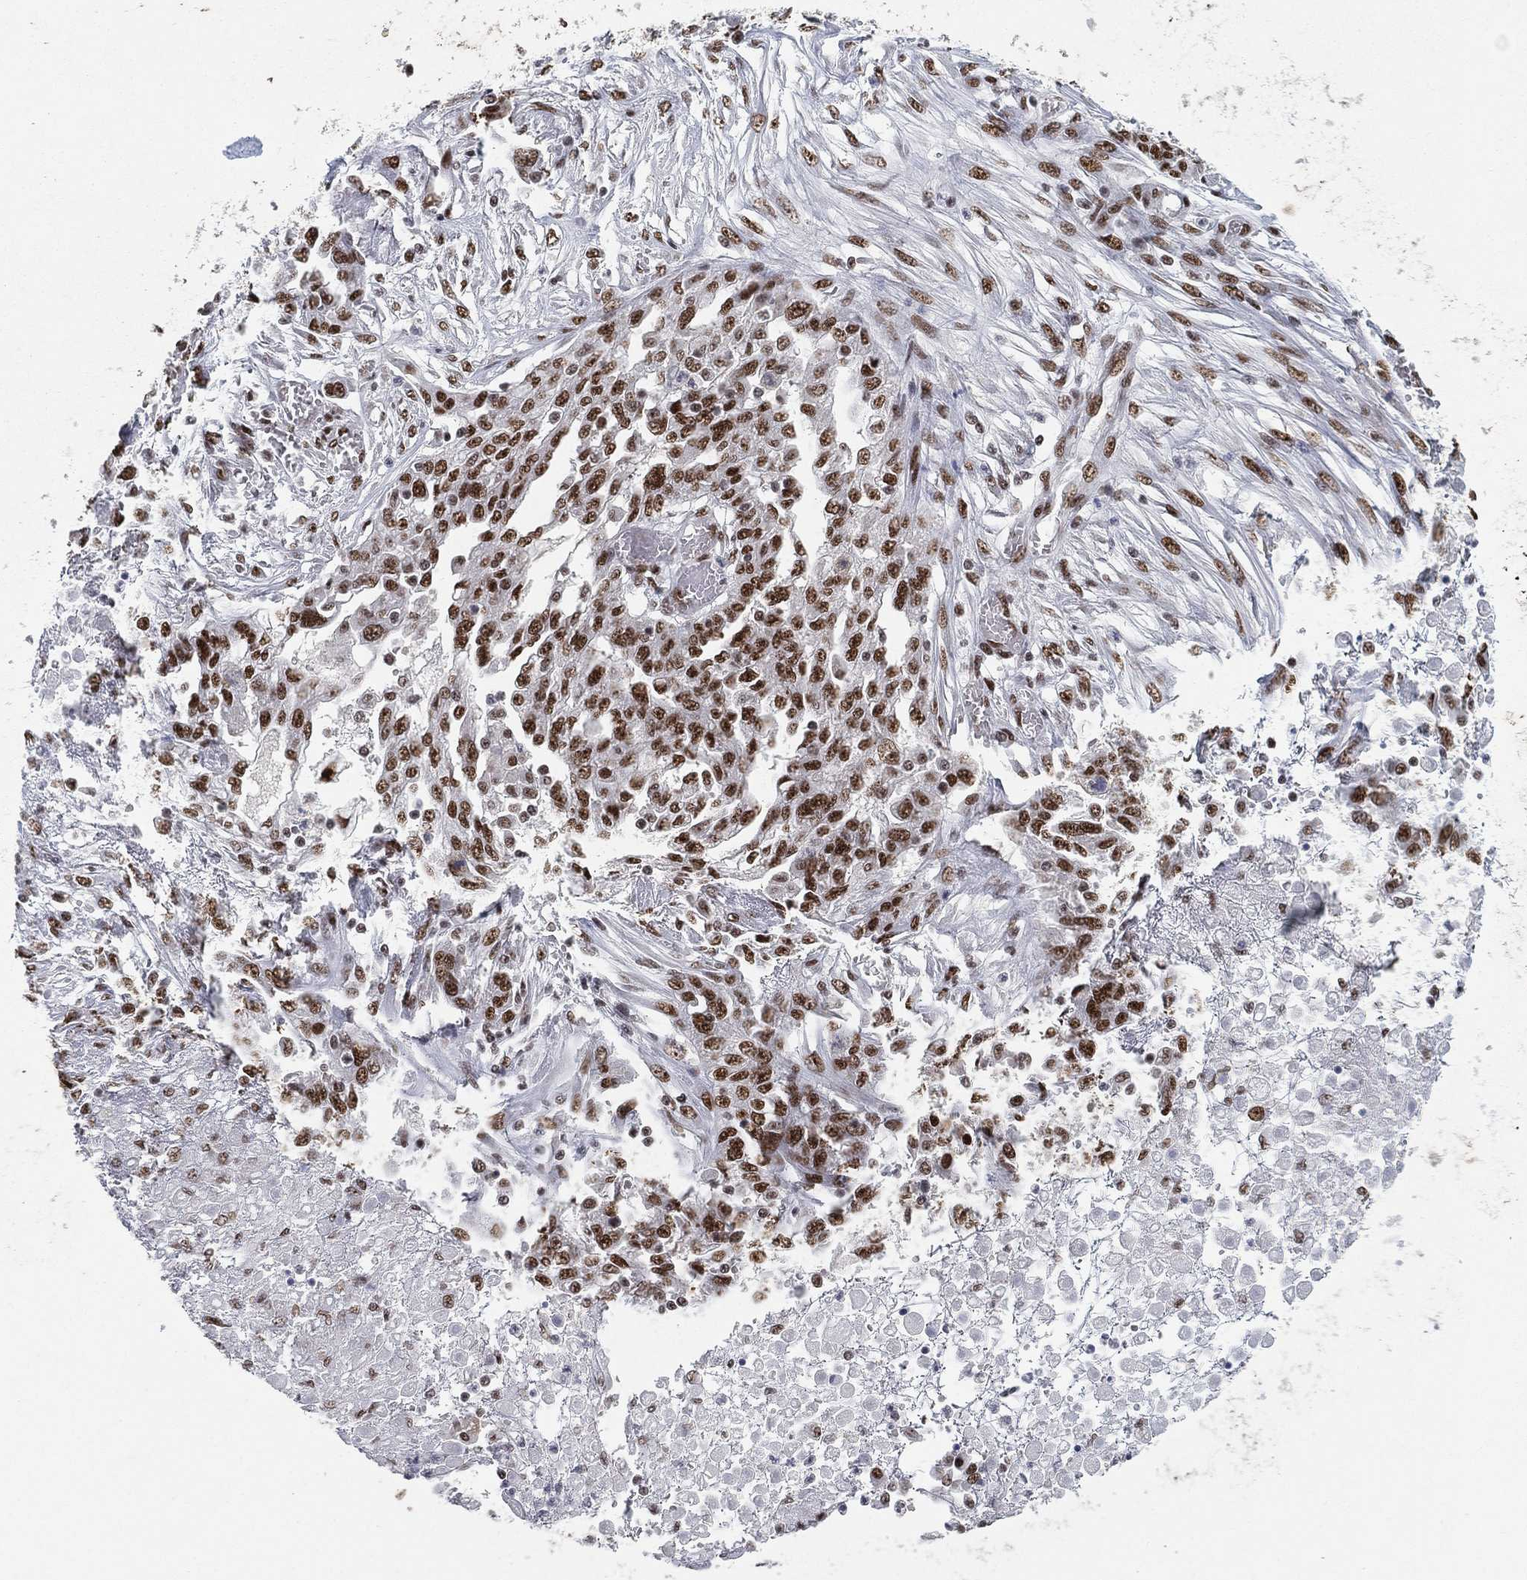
{"staining": {"intensity": "strong", "quantity": ">75%", "location": "nuclear"}, "tissue": "ovarian cancer", "cell_type": "Tumor cells", "image_type": "cancer", "snomed": [{"axis": "morphology", "description": "Cystadenocarcinoma, serous, NOS"}, {"axis": "topography", "description": "Ovary"}], "caption": "Immunohistochemistry of human ovarian cancer reveals high levels of strong nuclear expression in approximately >75% of tumor cells.", "gene": "DDX27", "patient": {"sex": "female", "age": 67}}